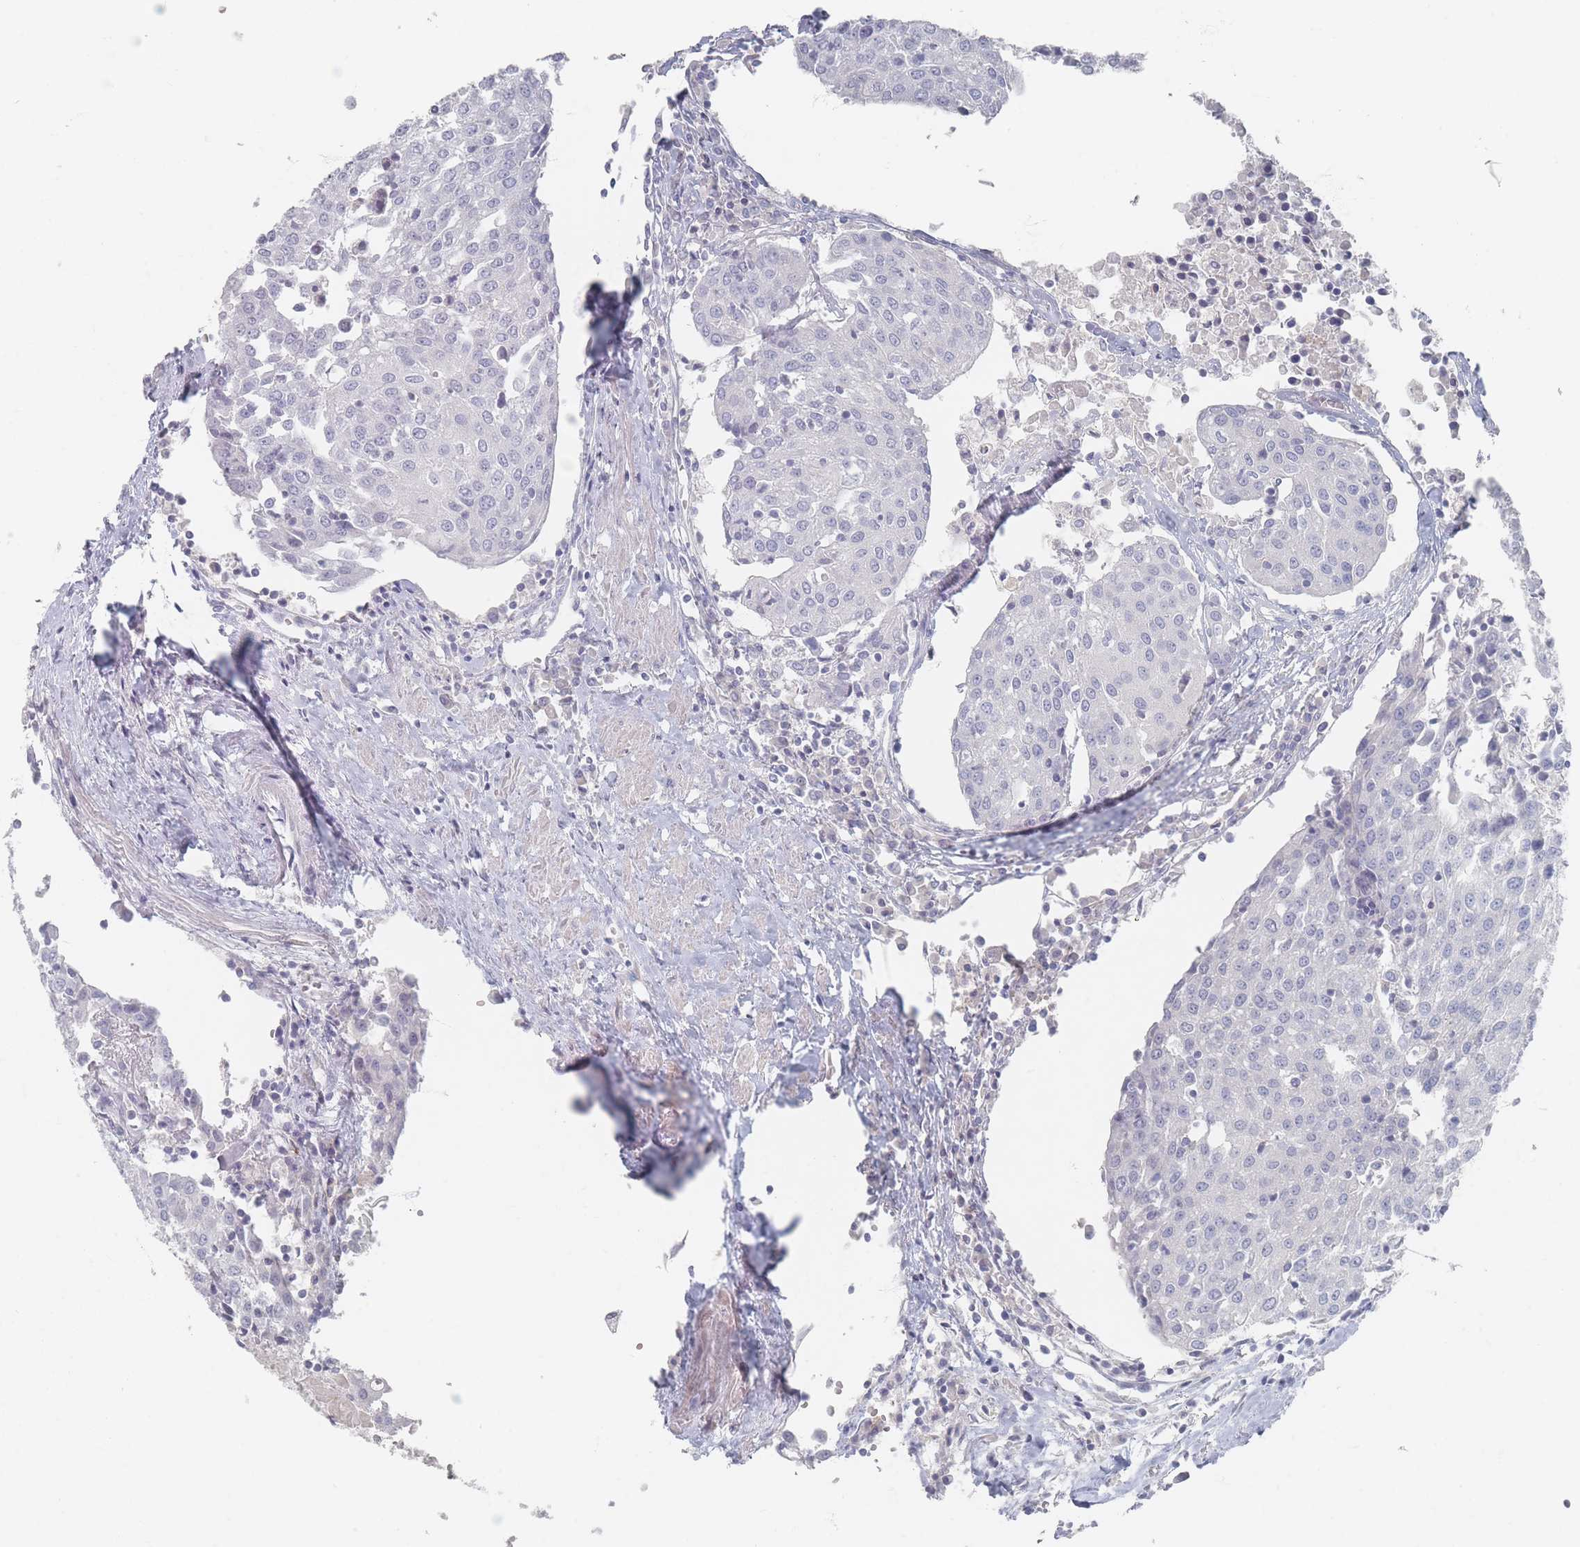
{"staining": {"intensity": "negative", "quantity": "none", "location": "none"}, "tissue": "urothelial cancer", "cell_type": "Tumor cells", "image_type": "cancer", "snomed": [{"axis": "morphology", "description": "Urothelial carcinoma, High grade"}, {"axis": "topography", "description": "Urinary bladder"}], "caption": "Micrograph shows no protein staining in tumor cells of urothelial cancer tissue.", "gene": "CD37", "patient": {"sex": "female", "age": 85}}